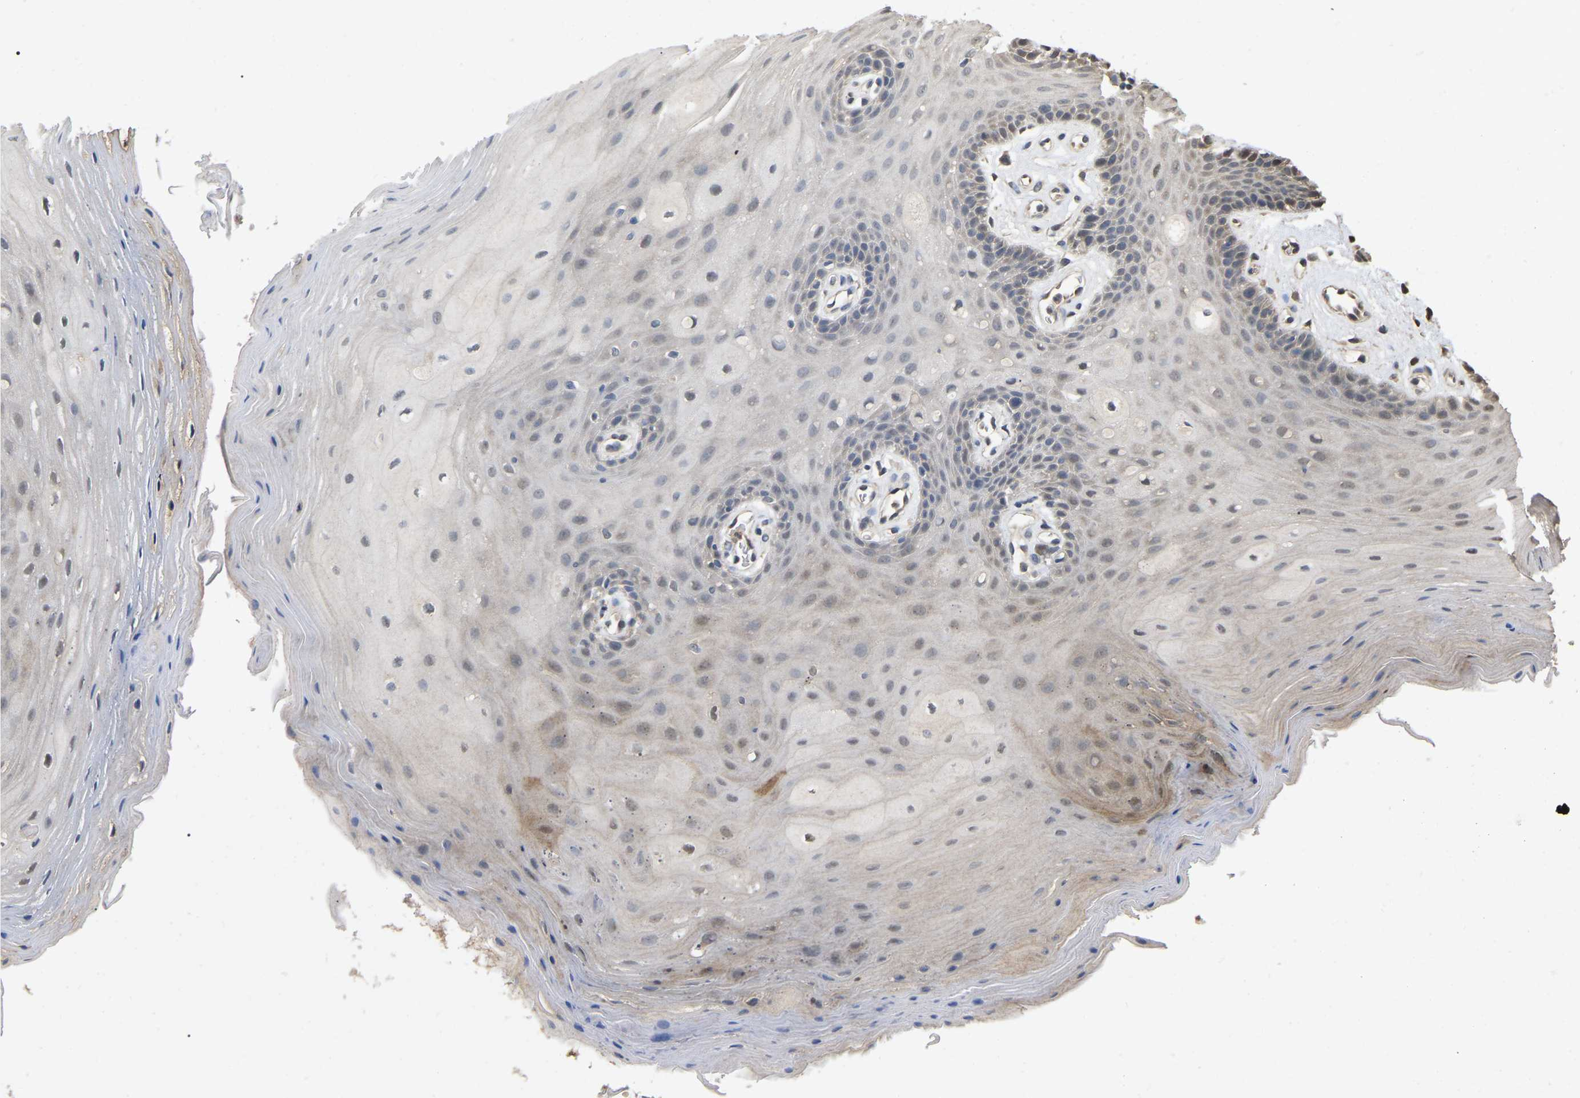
{"staining": {"intensity": "weak", "quantity": "<25%", "location": "cytoplasmic/membranous"}, "tissue": "oral mucosa", "cell_type": "Squamous epithelial cells", "image_type": "normal", "snomed": [{"axis": "morphology", "description": "Normal tissue, NOS"}, {"axis": "morphology", "description": "Squamous cell carcinoma, NOS"}, {"axis": "topography", "description": "Oral tissue"}, {"axis": "topography", "description": "Head-Neck"}], "caption": "Immunohistochemistry micrograph of unremarkable oral mucosa: human oral mucosa stained with DAB reveals no significant protein positivity in squamous epithelial cells.", "gene": "FAM219A", "patient": {"sex": "male", "age": 71}}